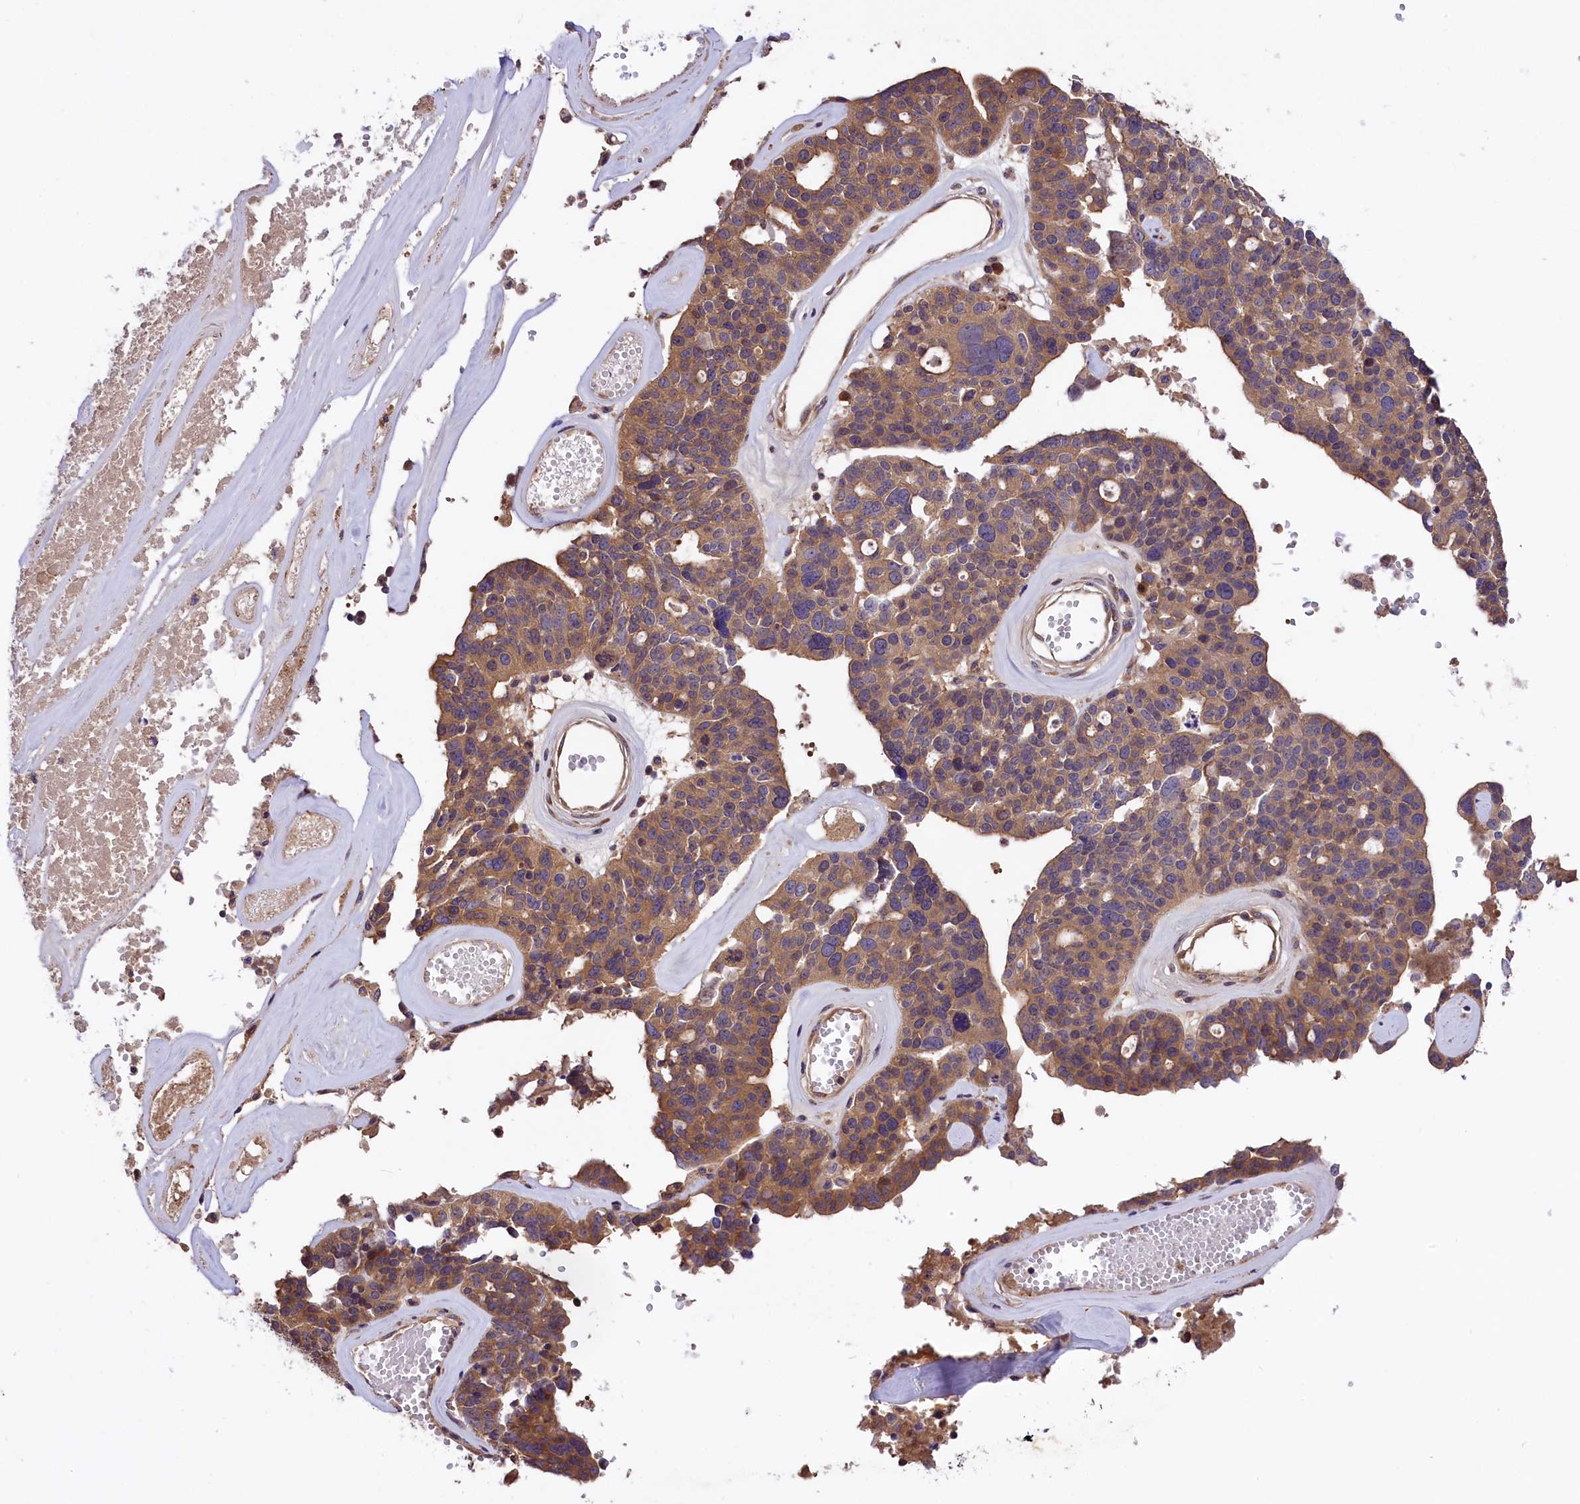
{"staining": {"intensity": "moderate", "quantity": "25%-75%", "location": "cytoplasmic/membranous"}, "tissue": "ovarian cancer", "cell_type": "Tumor cells", "image_type": "cancer", "snomed": [{"axis": "morphology", "description": "Cystadenocarcinoma, serous, NOS"}, {"axis": "topography", "description": "Ovary"}], "caption": "This histopathology image demonstrates ovarian cancer (serous cystadenocarcinoma) stained with immunohistochemistry (IHC) to label a protein in brown. The cytoplasmic/membranous of tumor cells show moderate positivity for the protein. Nuclei are counter-stained blue.", "gene": "SETD6", "patient": {"sex": "female", "age": 59}}